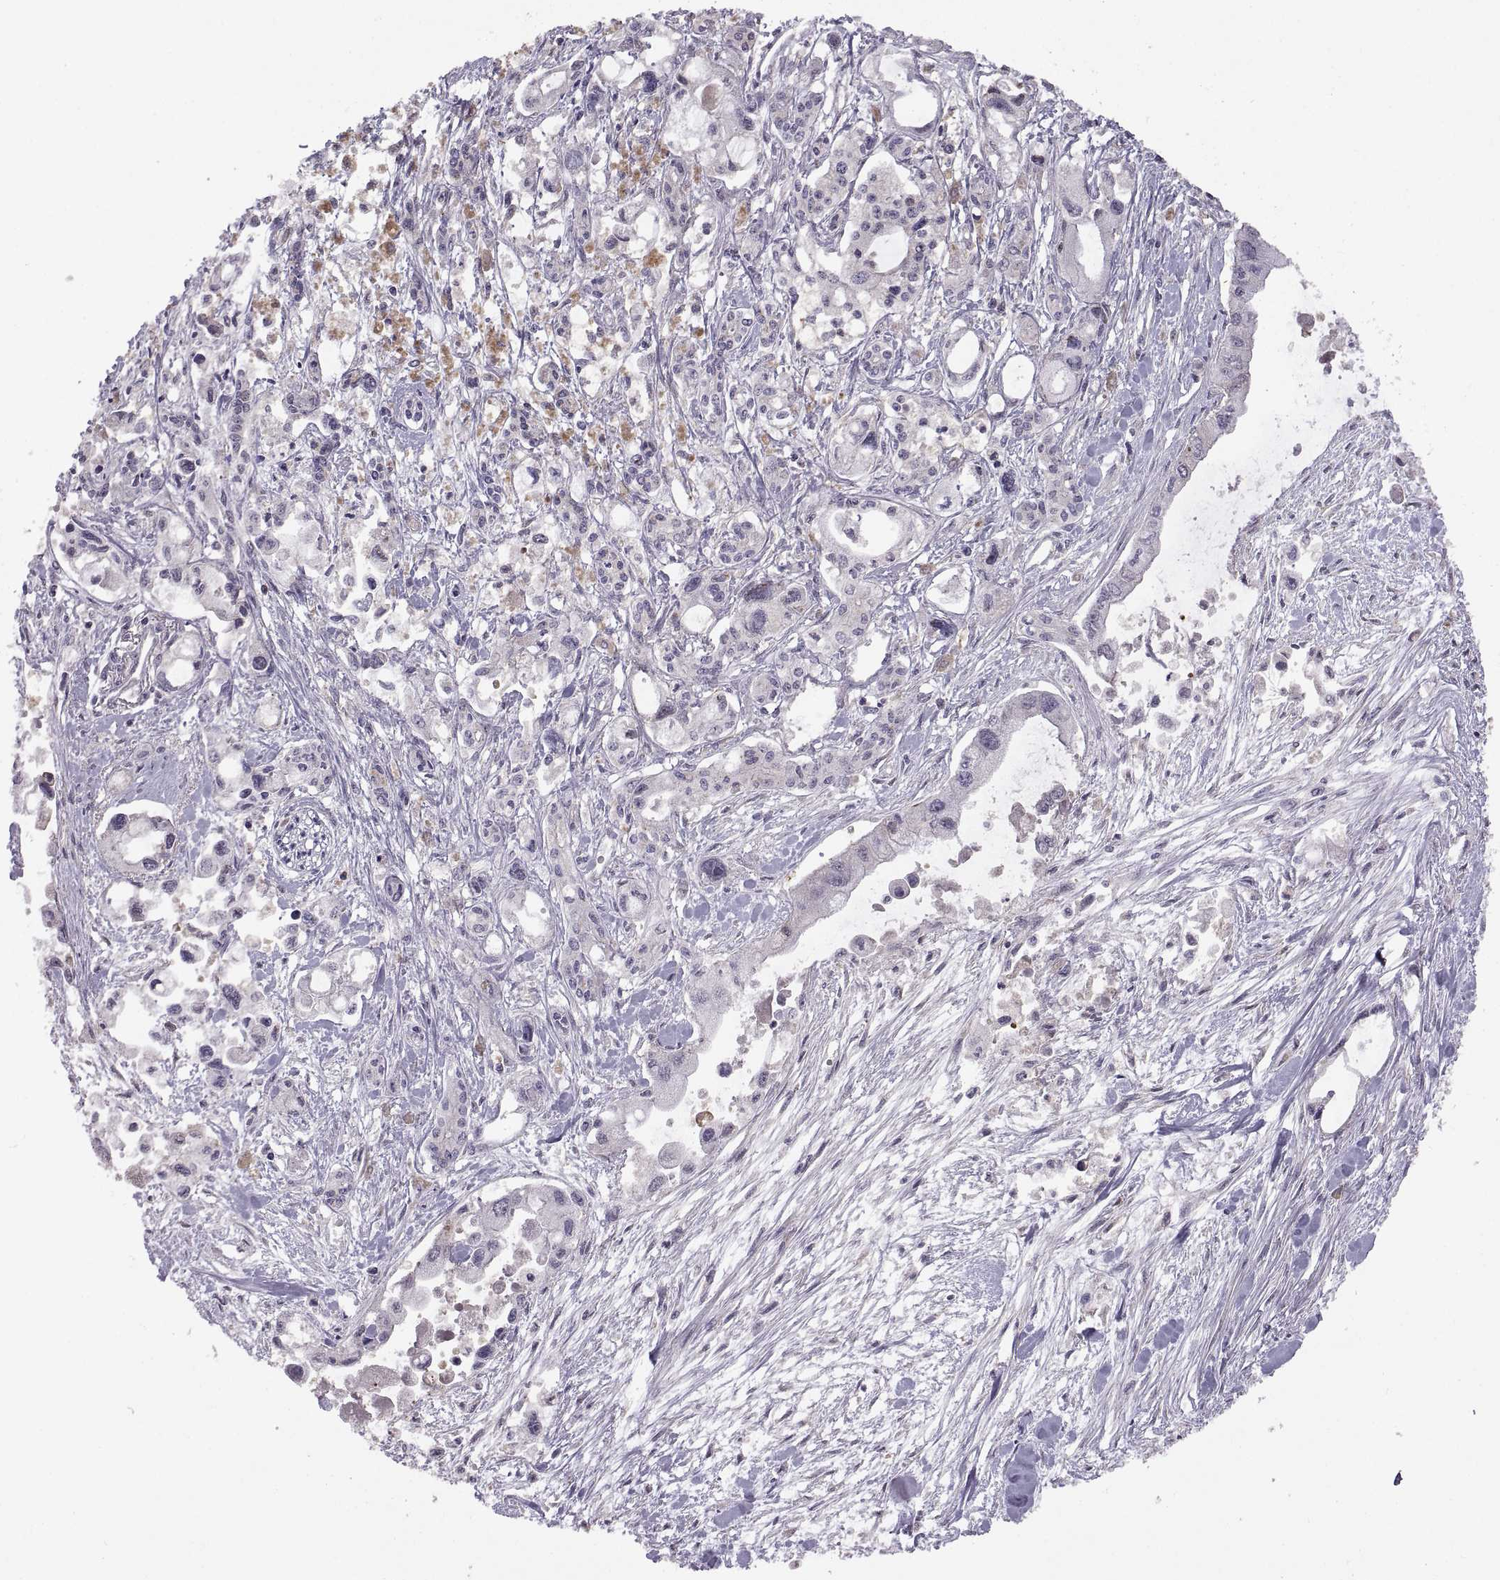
{"staining": {"intensity": "negative", "quantity": "none", "location": "none"}, "tissue": "pancreatic cancer", "cell_type": "Tumor cells", "image_type": "cancer", "snomed": [{"axis": "morphology", "description": "Adenocarcinoma, NOS"}, {"axis": "topography", "description": "Pancreas"}], "caption": "Adenocarcinoma (pancreatic) was stained to show a protein in brown. There is no significant staining in tumor cells.", "gene": "NMNAT2", "patient": {"sex": "female", "age": 61}}